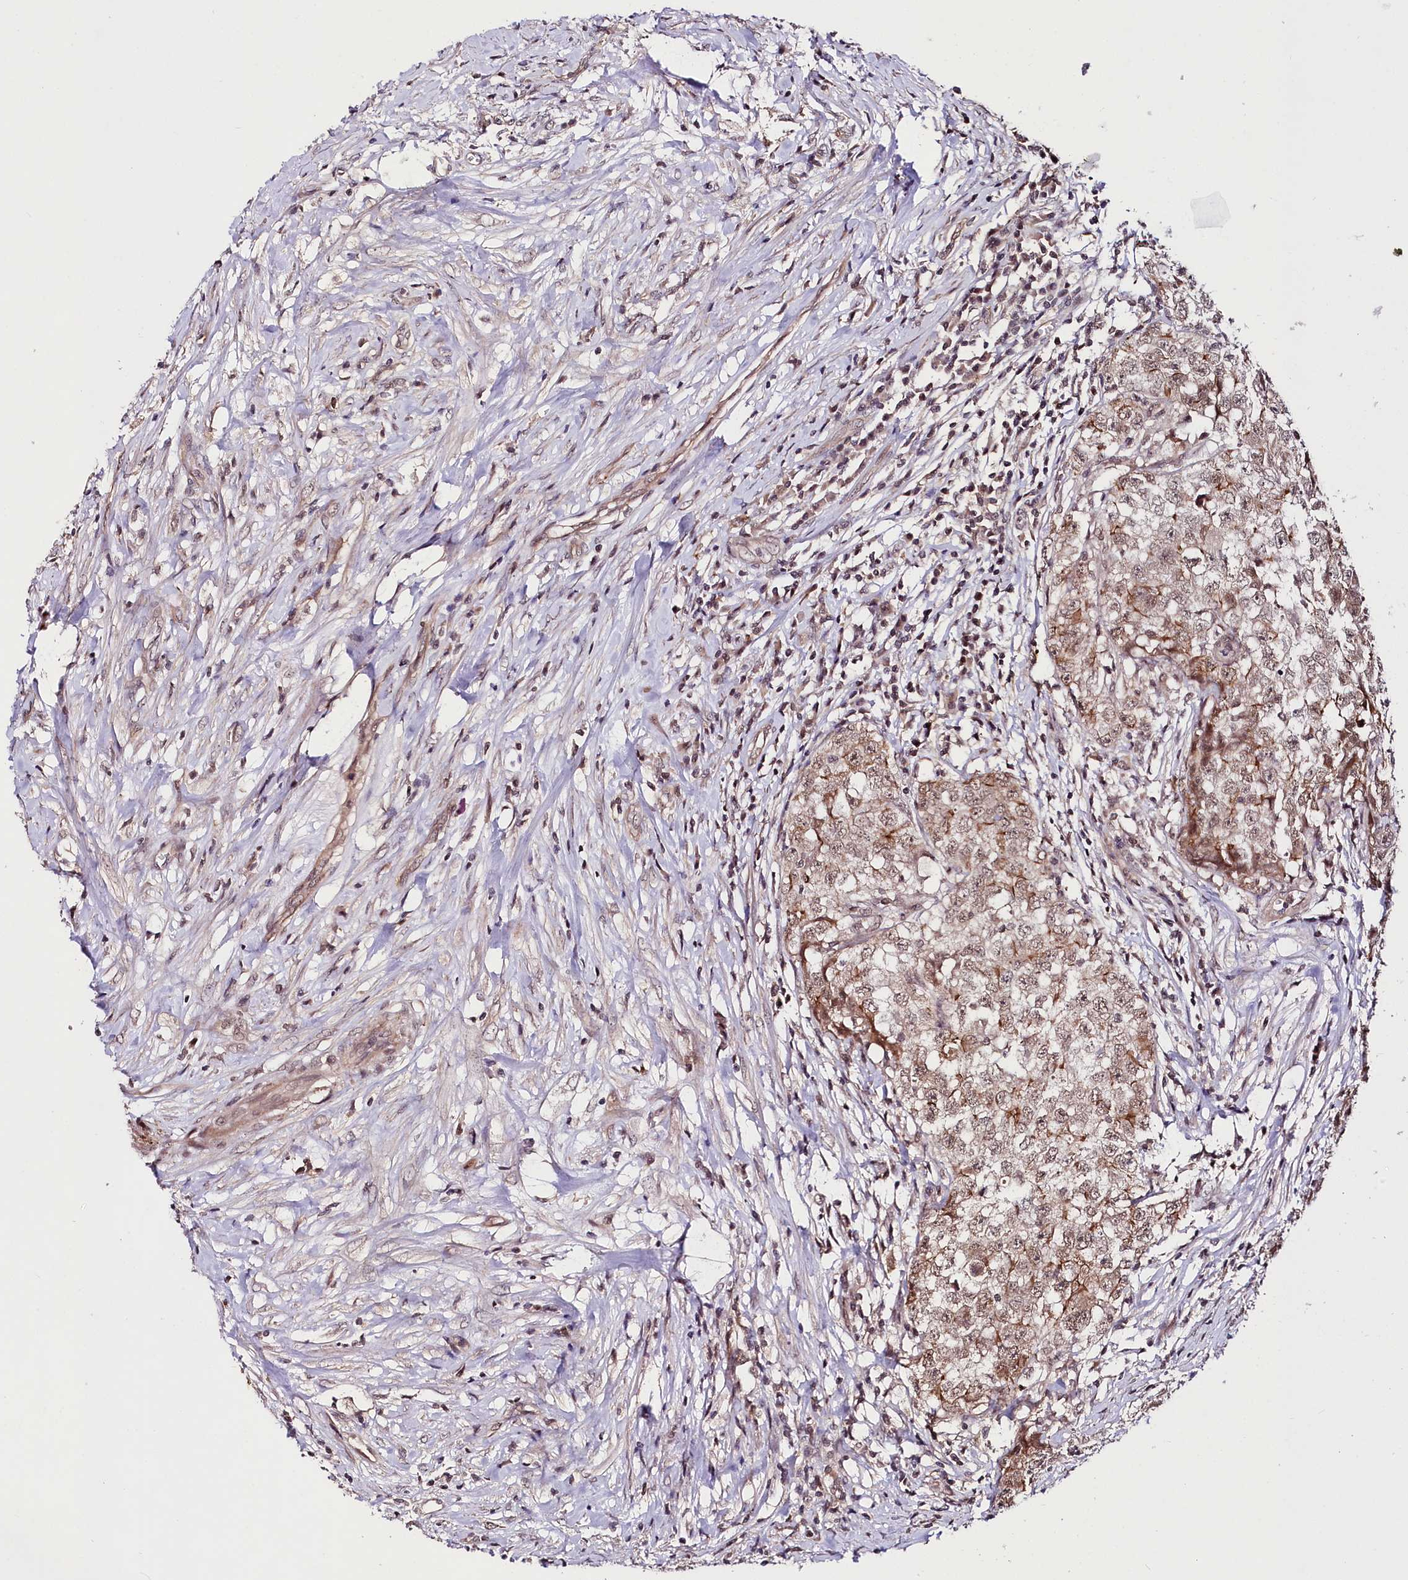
{"staining": {"intensity": "weak", "quantity": ">75%", "location": "cytoplasmic/membranous,nuclear"}, "tissue": "testis cancer", "cell_type": "Tumor cells", "image_type": "cancer", "snomed": [{"axis": "morphology", "description": "Seminoma, NOS"}, {"axis": "morphology", "description": "Carcinoma, Embryonal, NOS"}, {"axis": "topography", "description": "Testis"}], "caption": "Testis embryonal carcinoma stained with immunohistochemistry reveals weak cytoplasmic/membranous and nuclear positivity in about >75% of tumor cells.", "gene": "TAFAZZIN", "patient": {"sex": "male", "age": 43}}